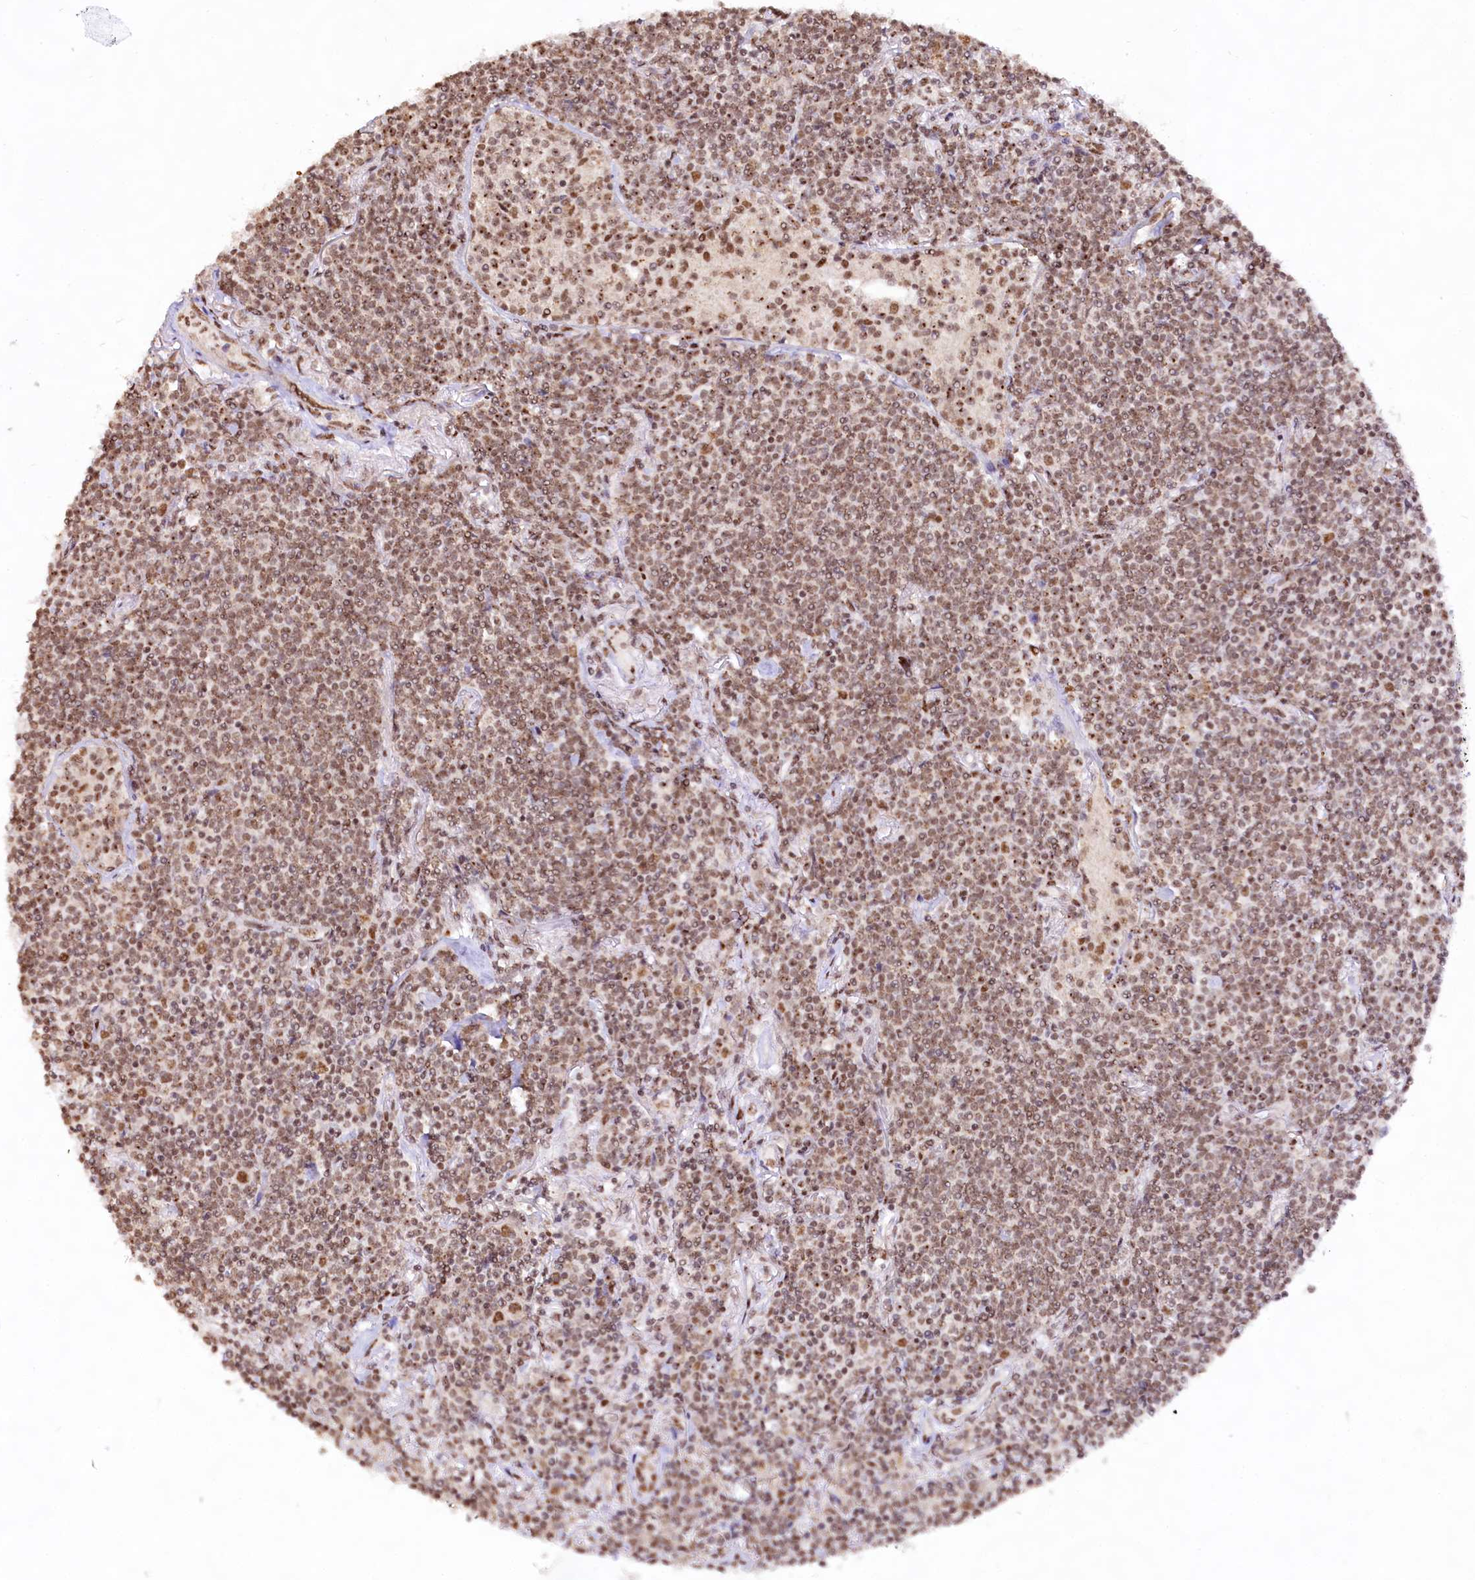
{"staining": {"intensity": "moderate", "quantity": ">75%", "location": "nuclear"}, "tissue": "lymphoma", "cell_type": "Tumor cells", "image_type": "cancer", "snomed": [{"axis": "morphology", "description": "Malignant lymphoma, non-Hodgkin's type, Low grade"}, {"axis": "topography", "description": "Lung"}], "caption": "Low-grade malignant lymphoma, non-Hodgkin's type tissue demonstrates moderate nuclear positivity in about >75% of tumor cells, visualized by immunohistochemistry.", "gene": "HIRA", "patient": {"sex": "female", "age": 71}}